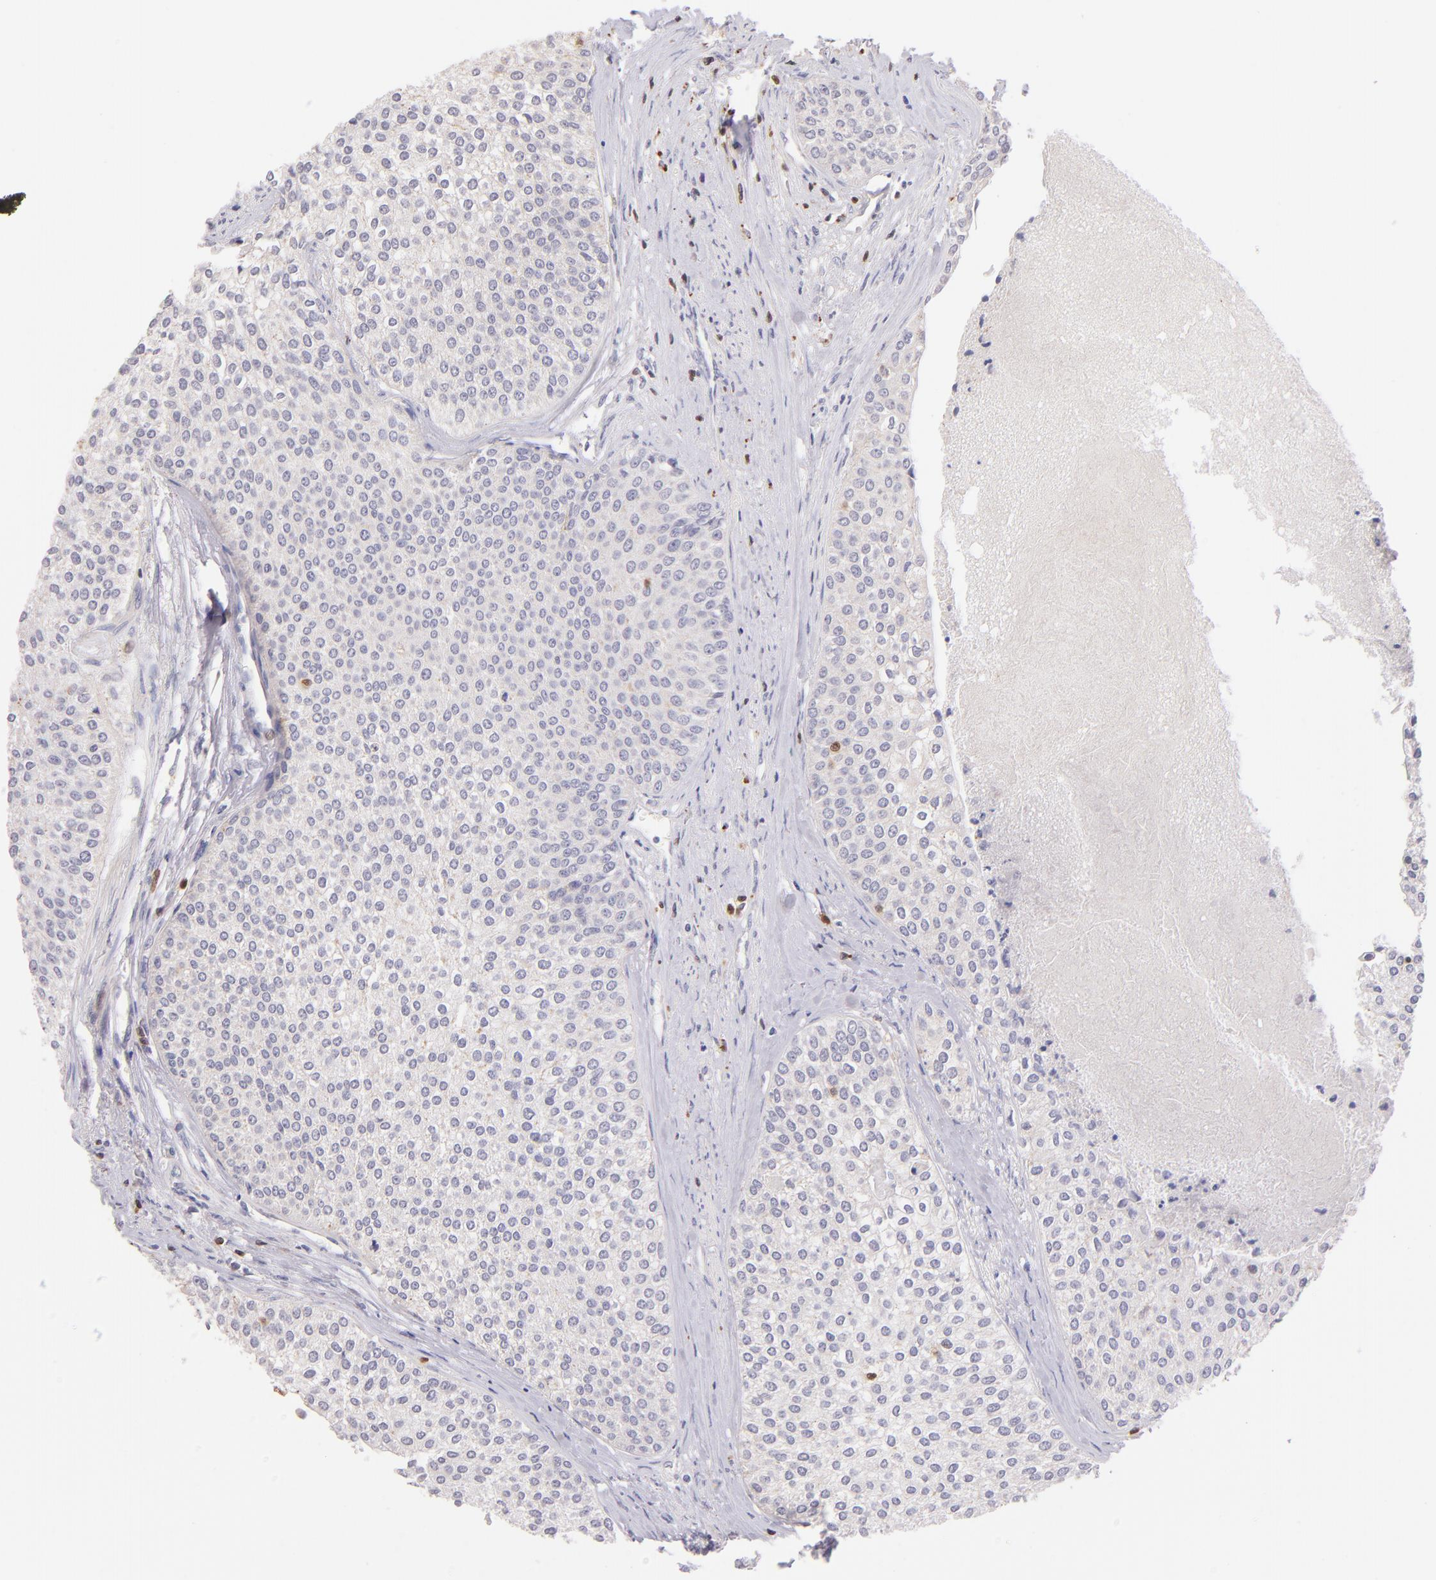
{"staining": {"intensity": "weak", "quantity": "<25%", "location": "cytoplasmic/membranous"}, "tissue": "urothelial cancer", "cell_type": "Tumor cells", "image_type": "cancer", "snomed": [{"axis": "morphology", "description": "Urothelial carcinoma, Low grade"}, {"axis": "topography", "description": "Urinary bladder"}], "caption": "Tumor cells are negative for protein expression in human urothelial cancer. (Brightfield microscopy of DAB IHC at high magnification).", "gene": "ZAP70", "patient": {"sex": "female", "age": 73}}